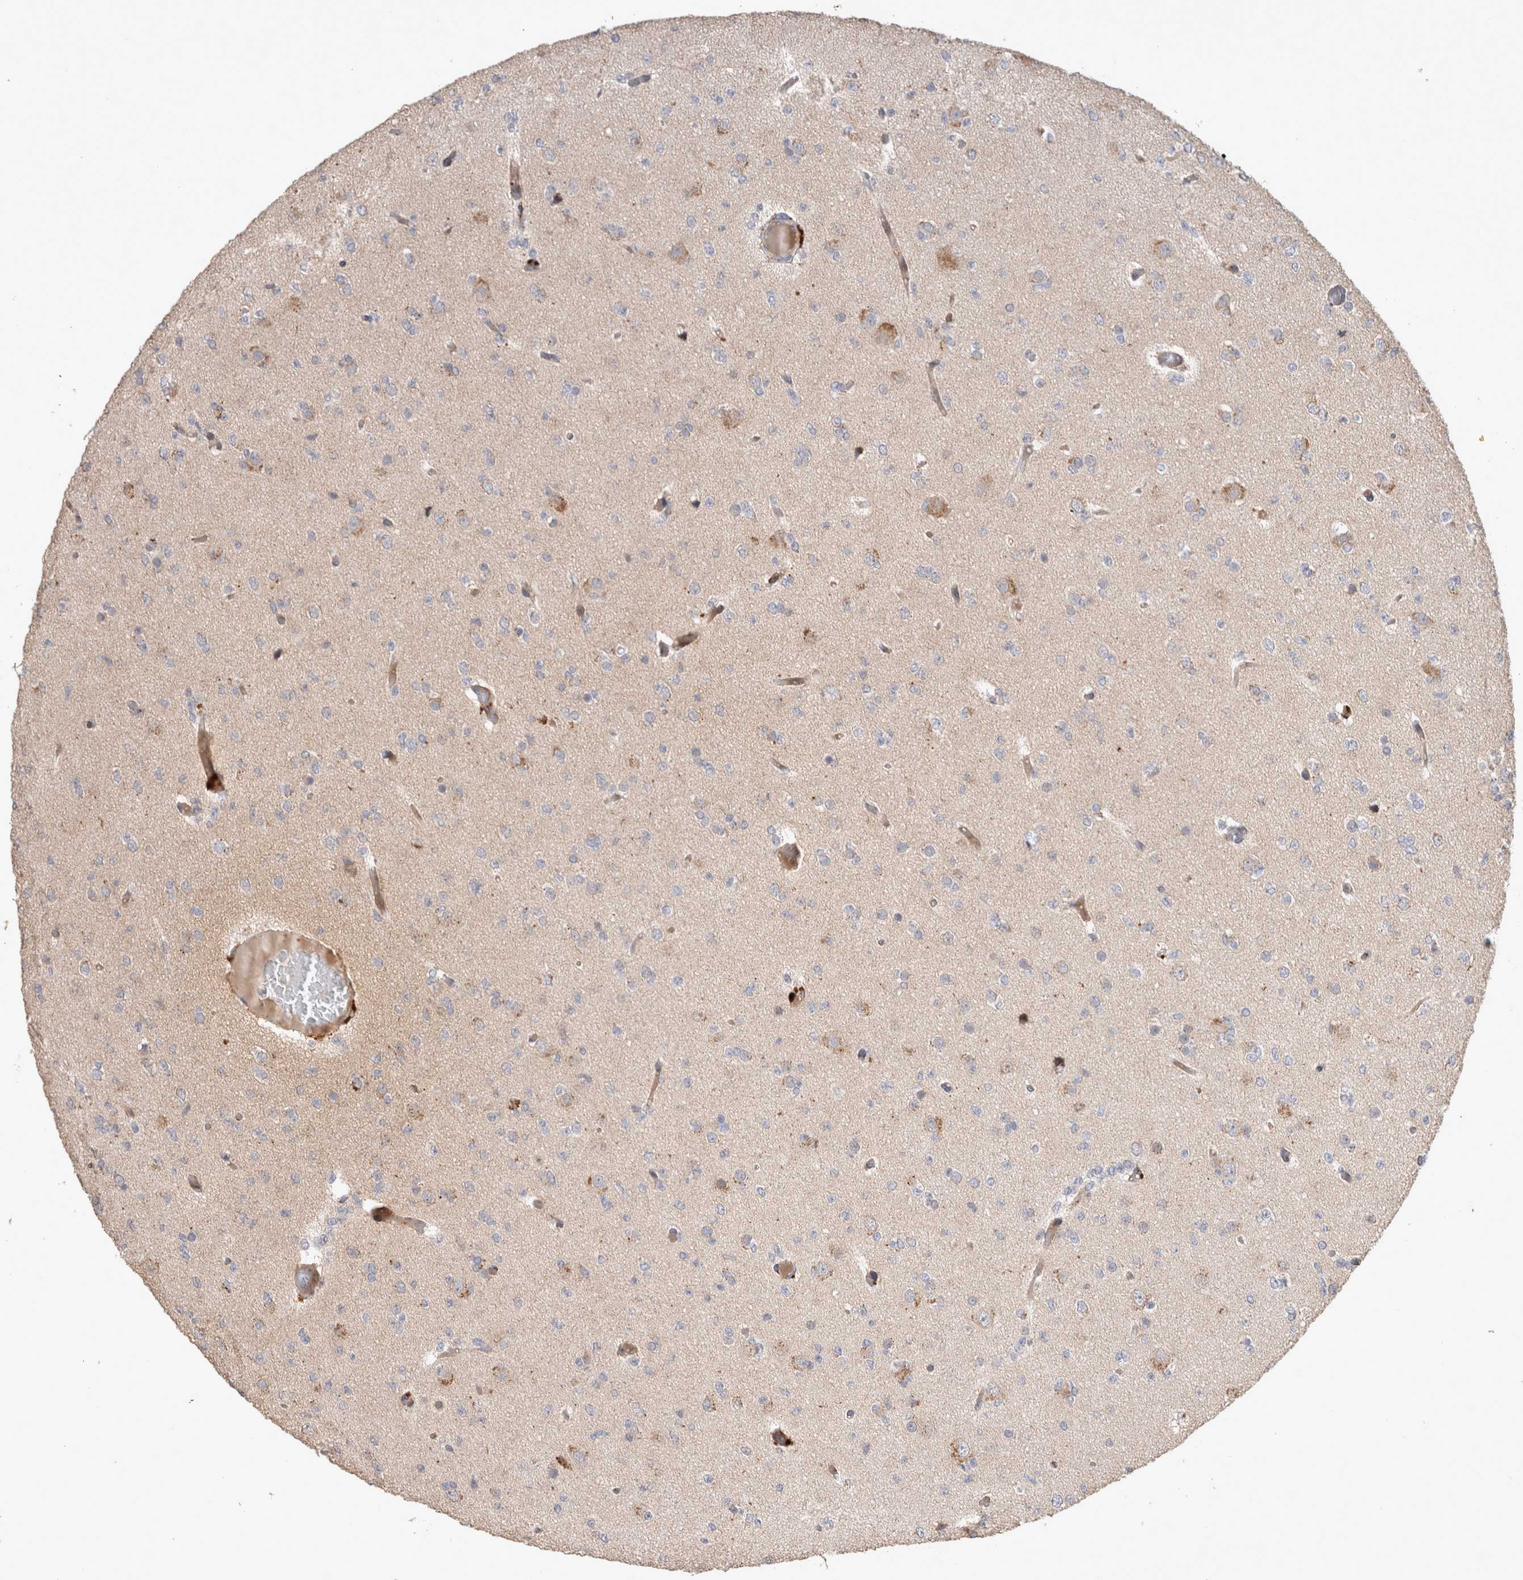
{"staining": {"intensity": "negative", "quantity": "none", "location": "none"}, "tissue": "glioma", "cell_type": "Tumor cells", "image_type": "cancer", "snomed": [{"axis": "morphology", "description": "Glioma, malignant, Low grade"}, {"axis": "topography", "description": "Brain"}], "caption": "Image shows no significant protein expression in tumor cells of malignant glioma (low-grade).", "gene": "SERAC1", "patient": {"sex": "female", "age": 22}}